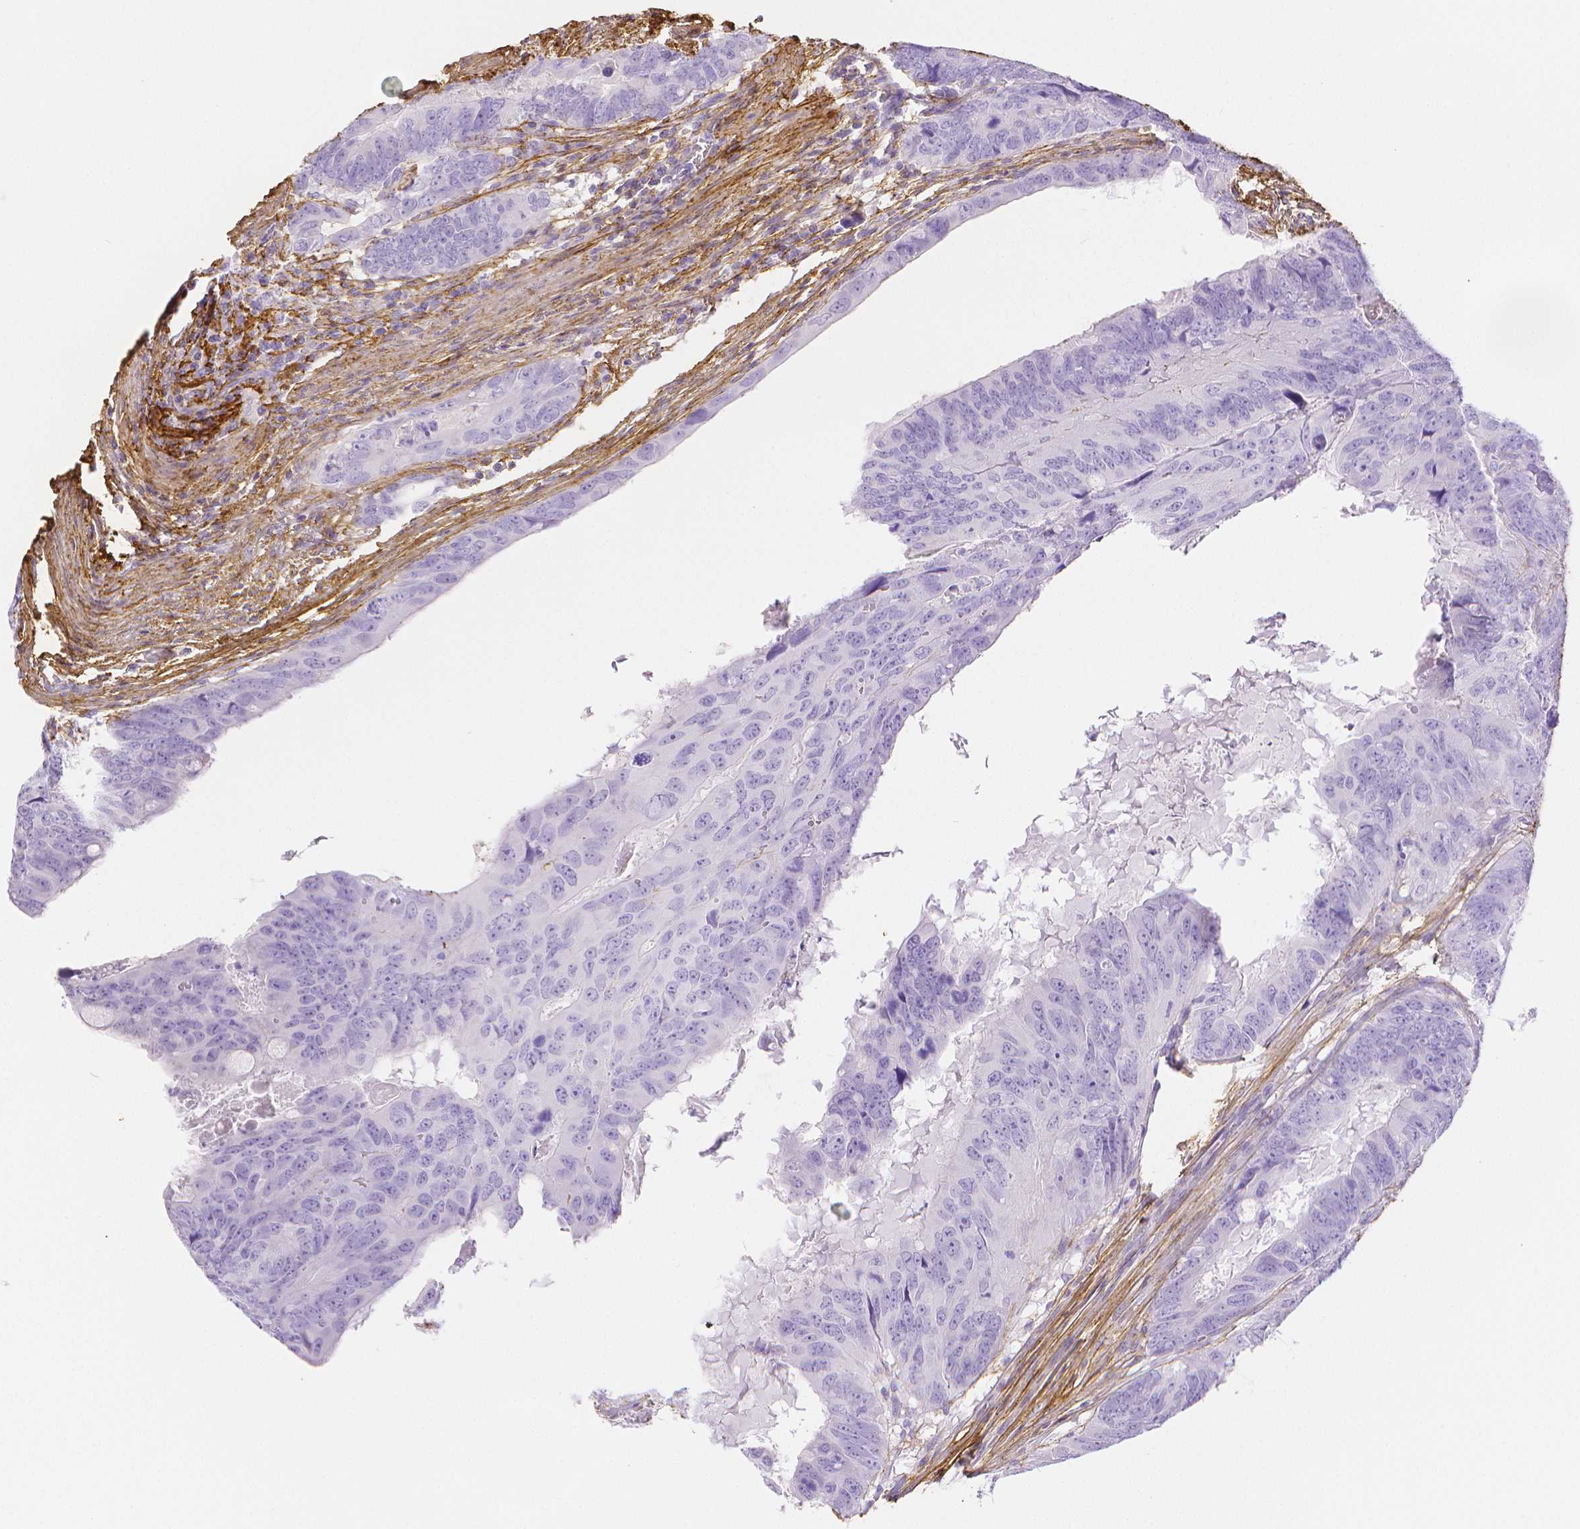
{"staining": {"intensity": "negative", "quantity": "none", "location": "none"}, "tissue": "colorectal cancer", "cell_type": "Tumor cells", "image_type": "cancer", "snomed": [{"axis": "morphology", "description": "Adenocarcinoma, NOS"}, {"axis": "topography", "description": "Colon"}], "caption": "The immunohistochemistry (IHC) histopathology image has no significant positivity in tumor cells of colorectal cancer (adenocarcinoma) tissue.", "gene": "FBN1", "patient": {"sex": "male", "age": 79}}